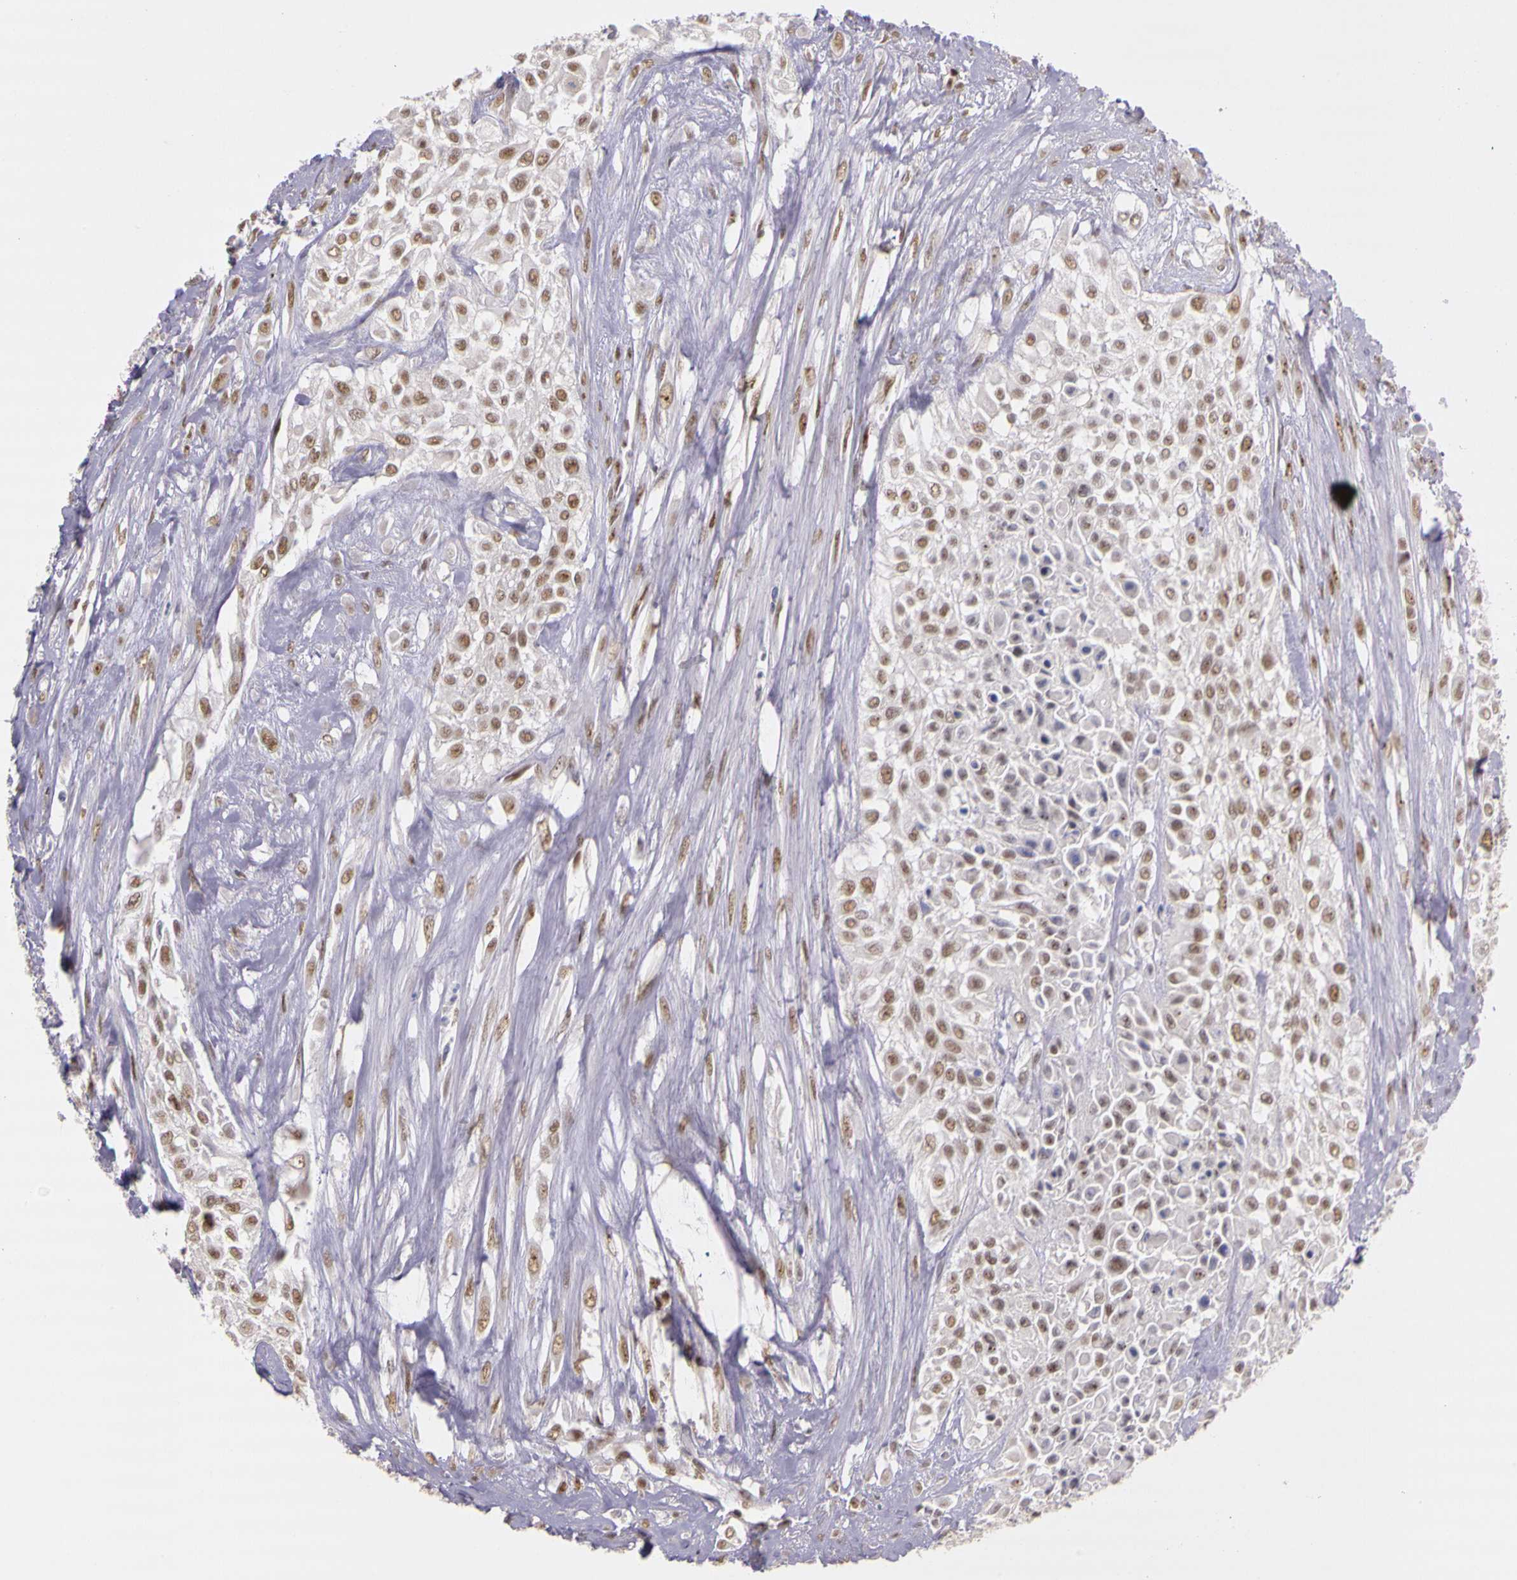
{"staining": {"intensity": "weak", "quantity": ">75%", "location": "nuclear"}, "tissue": "urothelial cancer", "cell_type": "Tumor cells", "image_type": "cancer", "snomed": [{"axis": "morphology", "description": "Urothelial carcinoma, High grade"}, {"axis": "topography", "description": "Urinary bladder"}], "caption": "Urothelial cancer stained with immunohistochemistry (IHC) demonstrates weak nuclear positivity in about >75% of tumor cells.", "gene": "WDR13", "patient": {"sex": "male", "age": 57}}